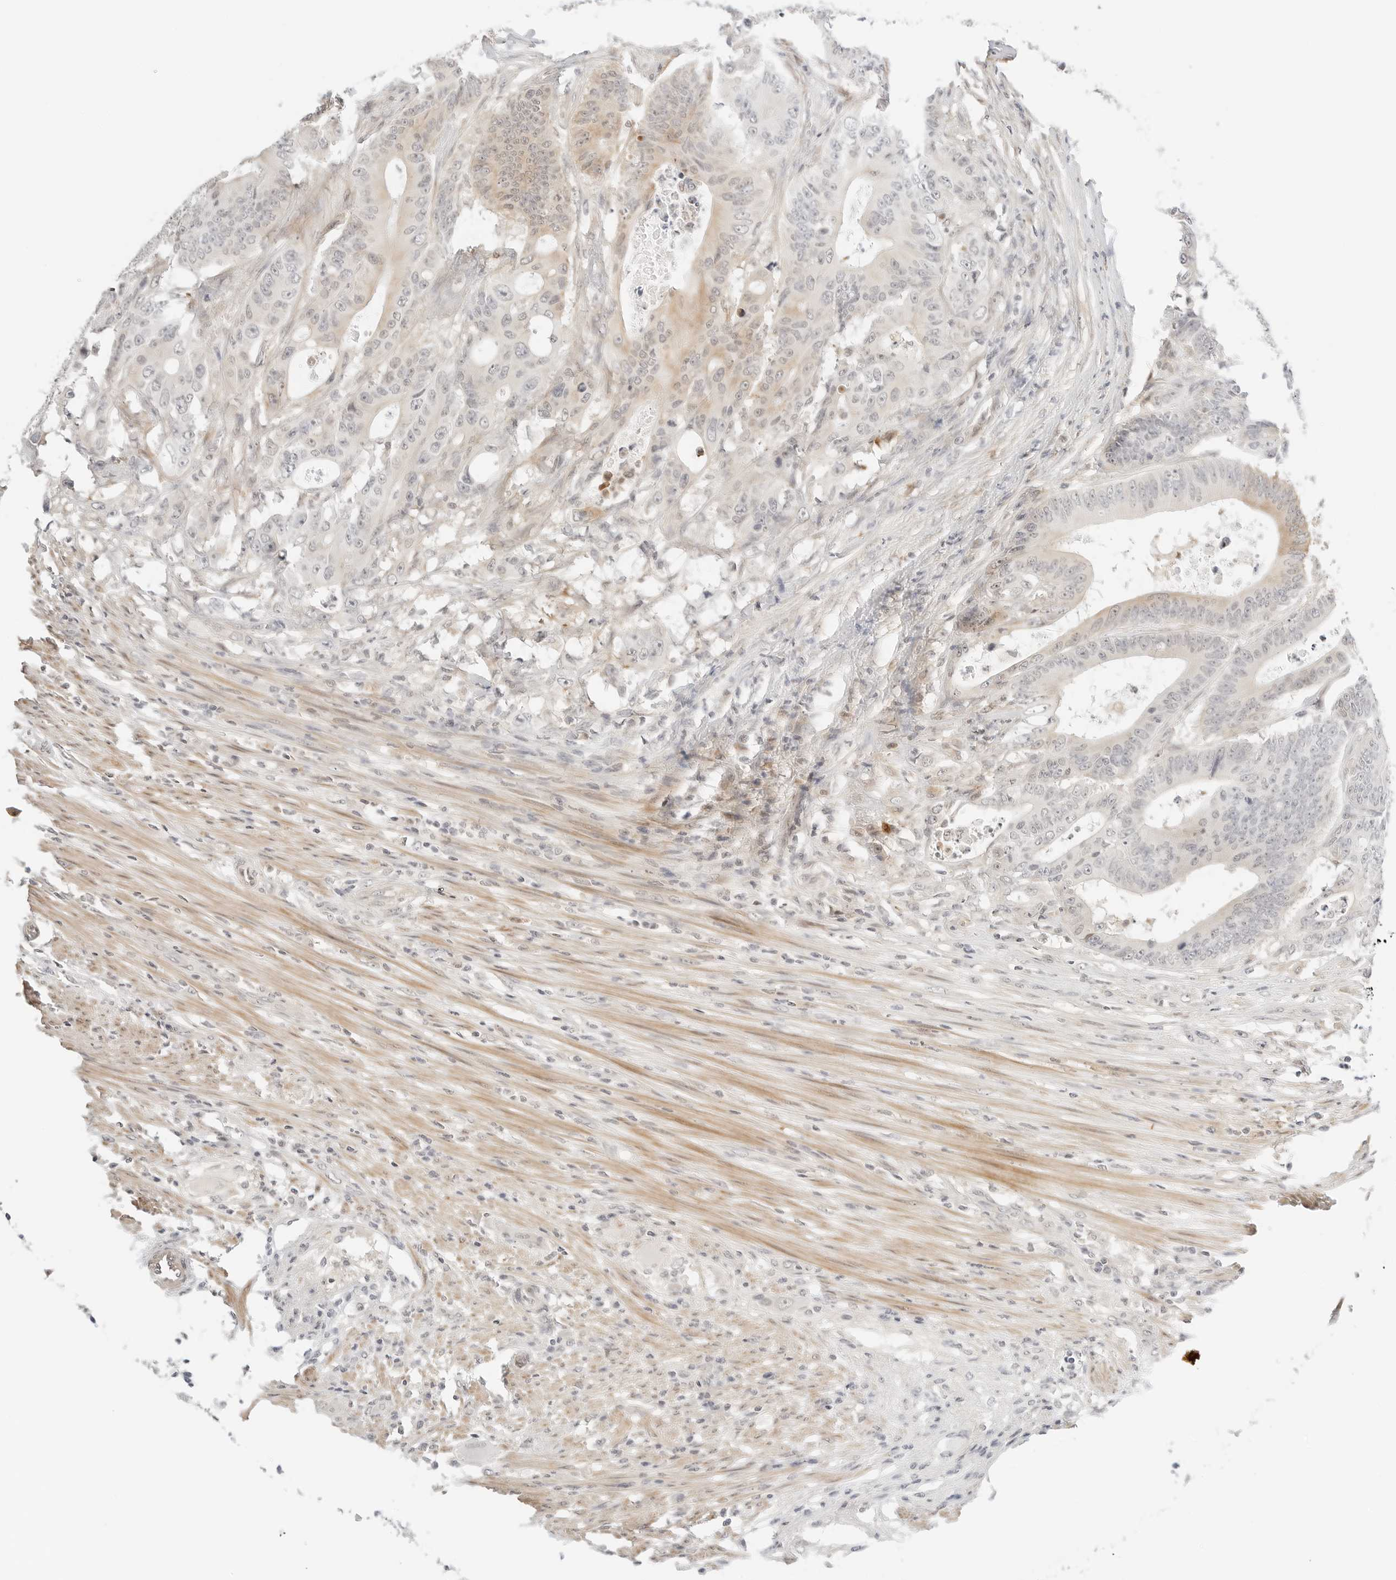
{"staining": {"intensity": "weak", "quantity": "<25%", "location": "cytoplasmic/membranous"}, "tissue": "colorectal cancer", "cell_type": "Tumor cells", "image_type": "cancer", "snomed": [{"axis": "morphology", "description": "Adenocarcinoma, NOS"}, {"axis": "topography", "description": "Colon"}], "caption": "This is a image of immunohistochemistry (IHC) staining of colorectal cancer, which shows no expression in tumor cells.", "gene": "TEKT2", "patient": {"sex": "male", "age": 83}}